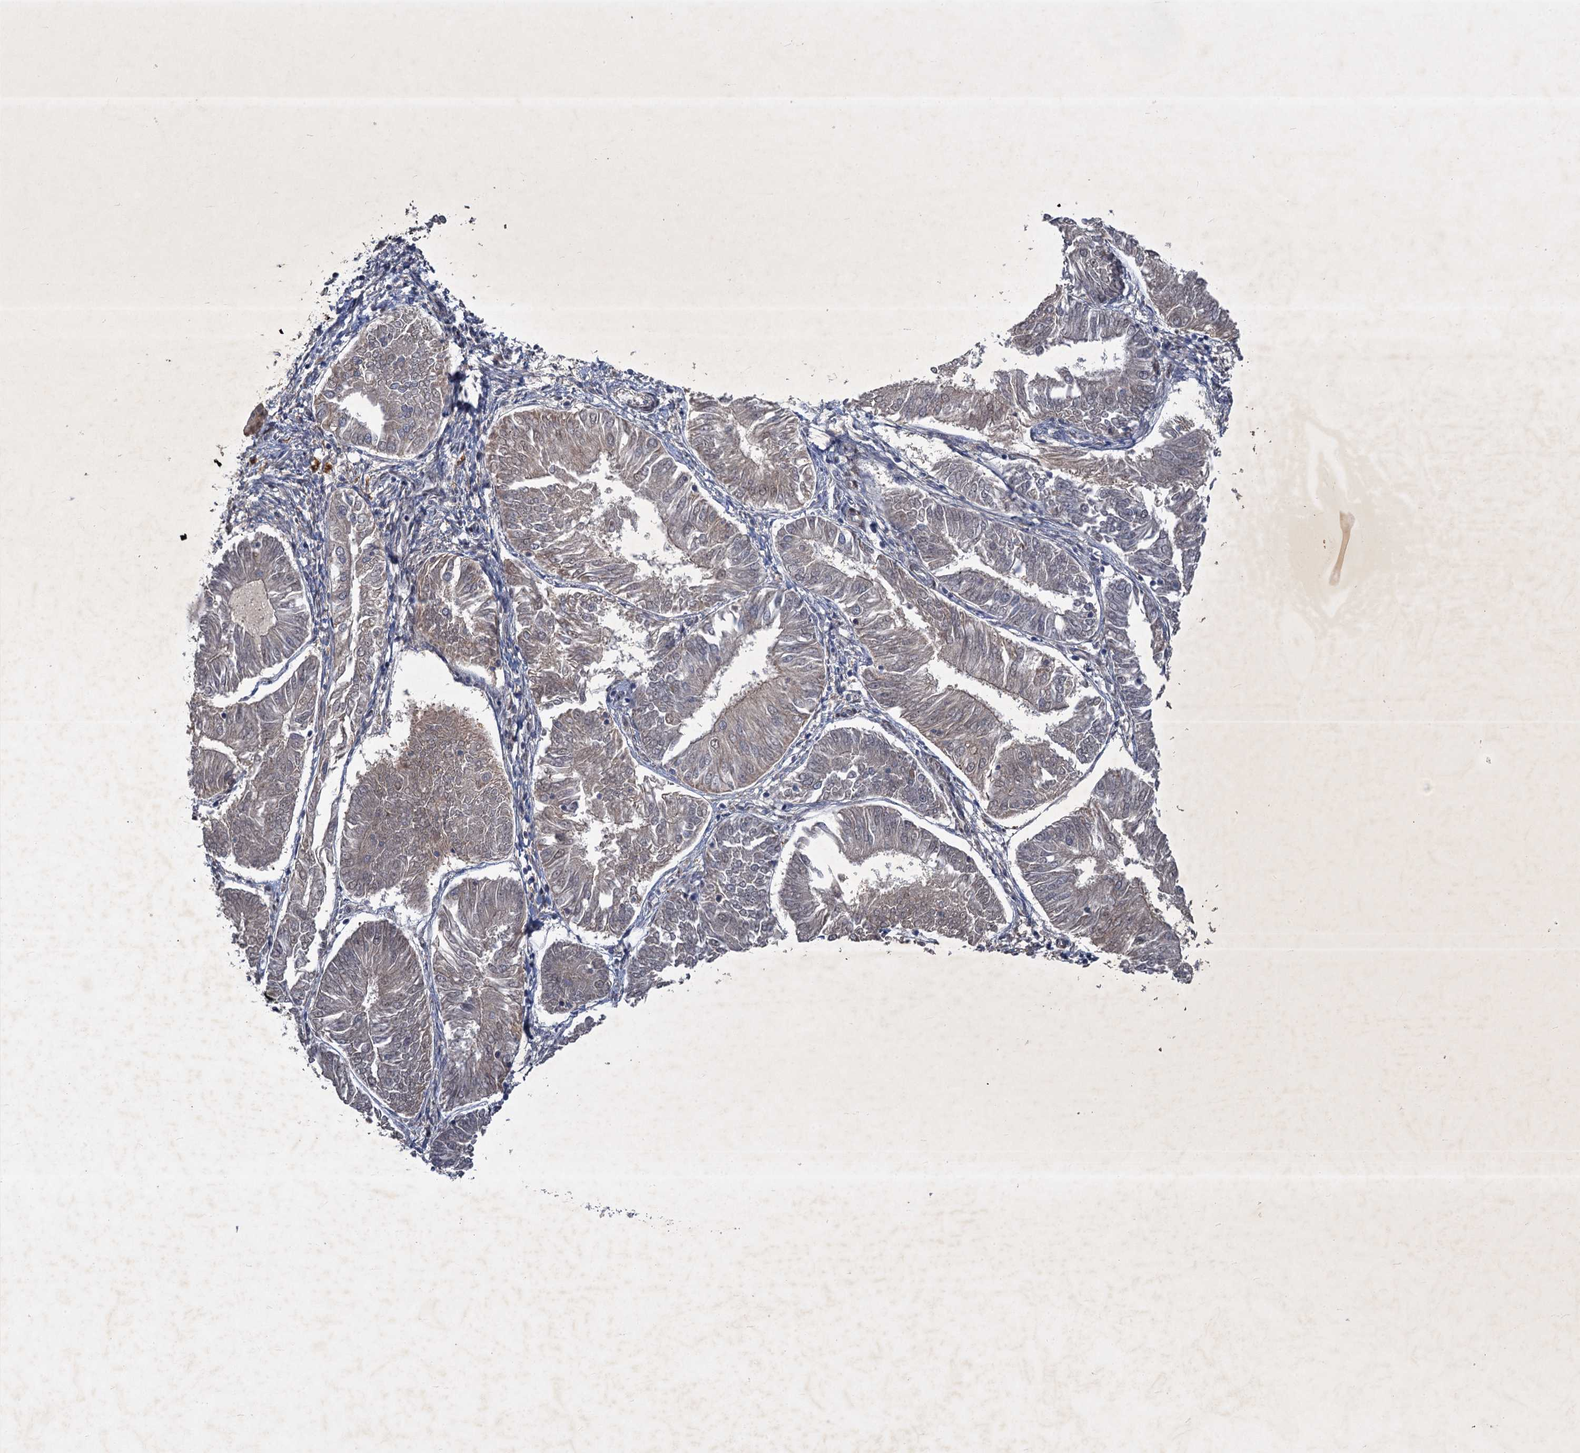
{"staining": {"intensity": "weak", "quantity": "<25%", "location": "cytoplasmic/membranous"}, "tissue": "endometrial cancer", "cell_type": "Tumor cells", "image_type": "cancer", "snomed": [{"axis": "morphology", "description": "Adenocarcinoma, NOS"}, {"axis": "topography", "description": "Endometrium"}], "caption": "Immunohistochemistry (IHC) photomicrograph of neoplastic tissue: human adenocarcinoma (endometrial) stained with DAB (3,3'-diaminobenzidine) exhibits no significant protein expression in tumor cells.", "gene": "NUDT22", "patient": {"sex": "female", "age": 58}}